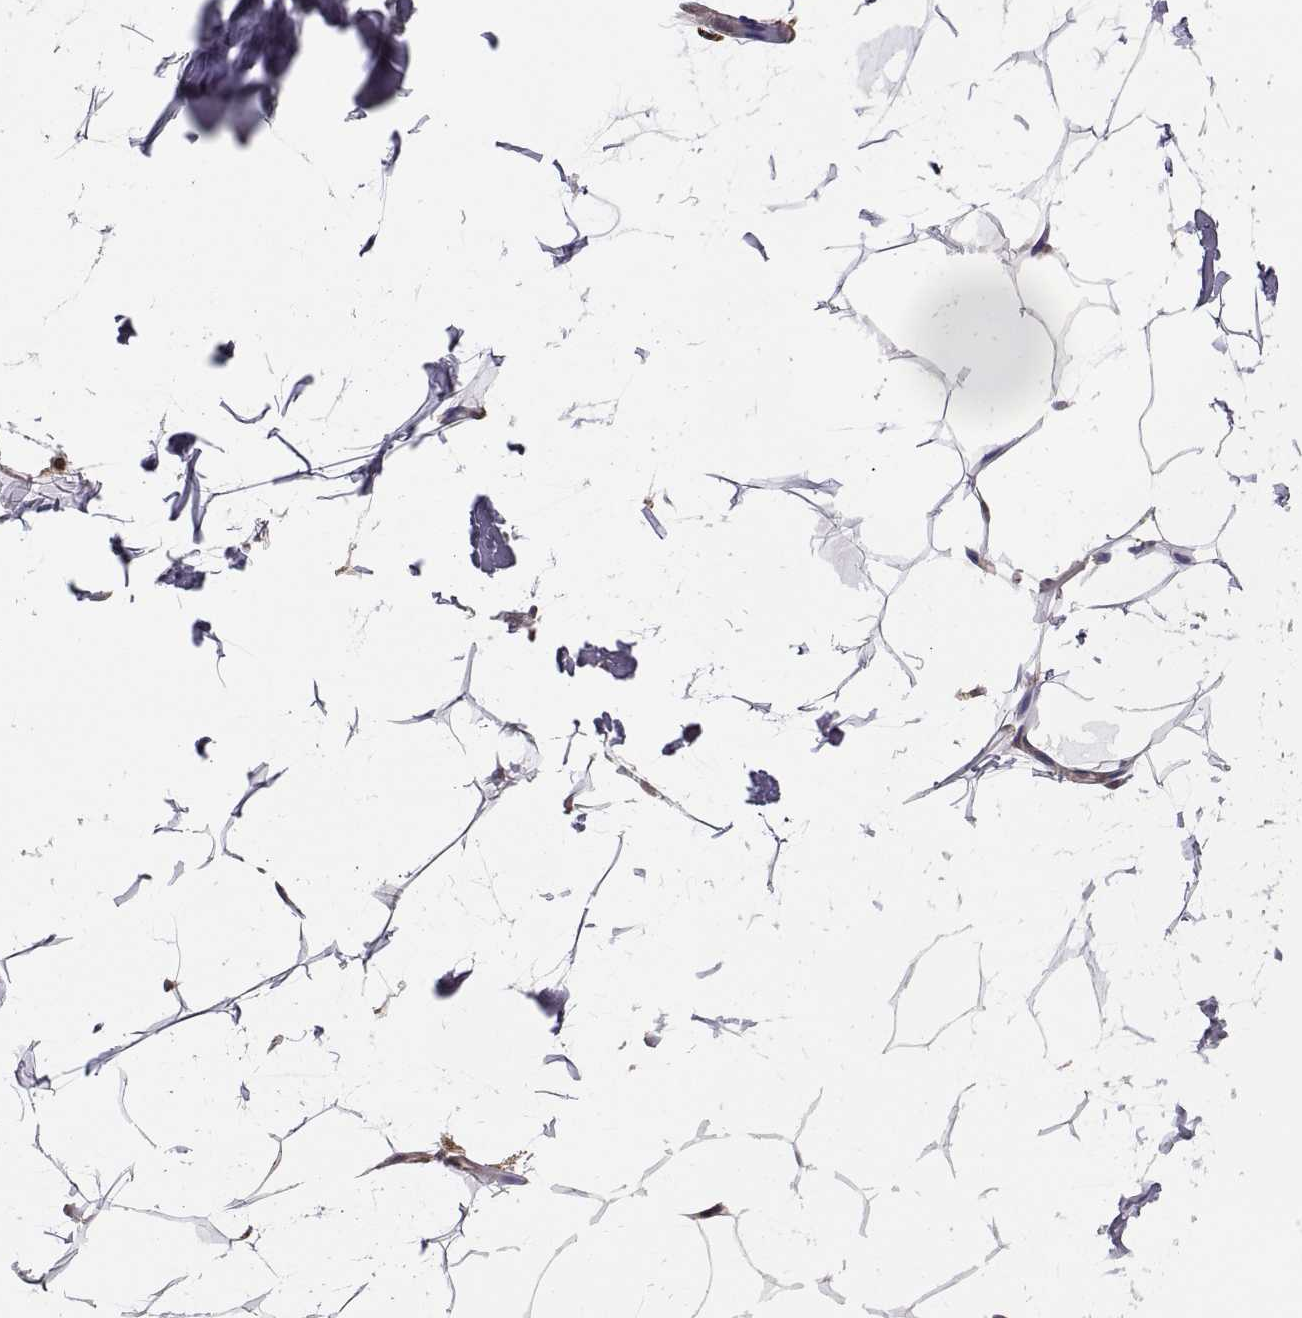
{"staining": {"intensity": "negative", "quantity": "none", "location": "none"}, "tissue": "breast", "cell_type": "Adipocytes", "image_type": "normal", "snomed": [{"axis": "morphology", "description": "Normal tissue, NOS"}, {"axis": "topography", "description": "Breast"}], "caption": "This is a micrograph of immunohistochemistry staining of unremarkable breast, which shows no staining in adipocytes. (Immunohistochemistry (ihc), brightfield microscopy, high magnification).", "gene": "ACAP1", "patient": {"sex": "female", "age": 32}}